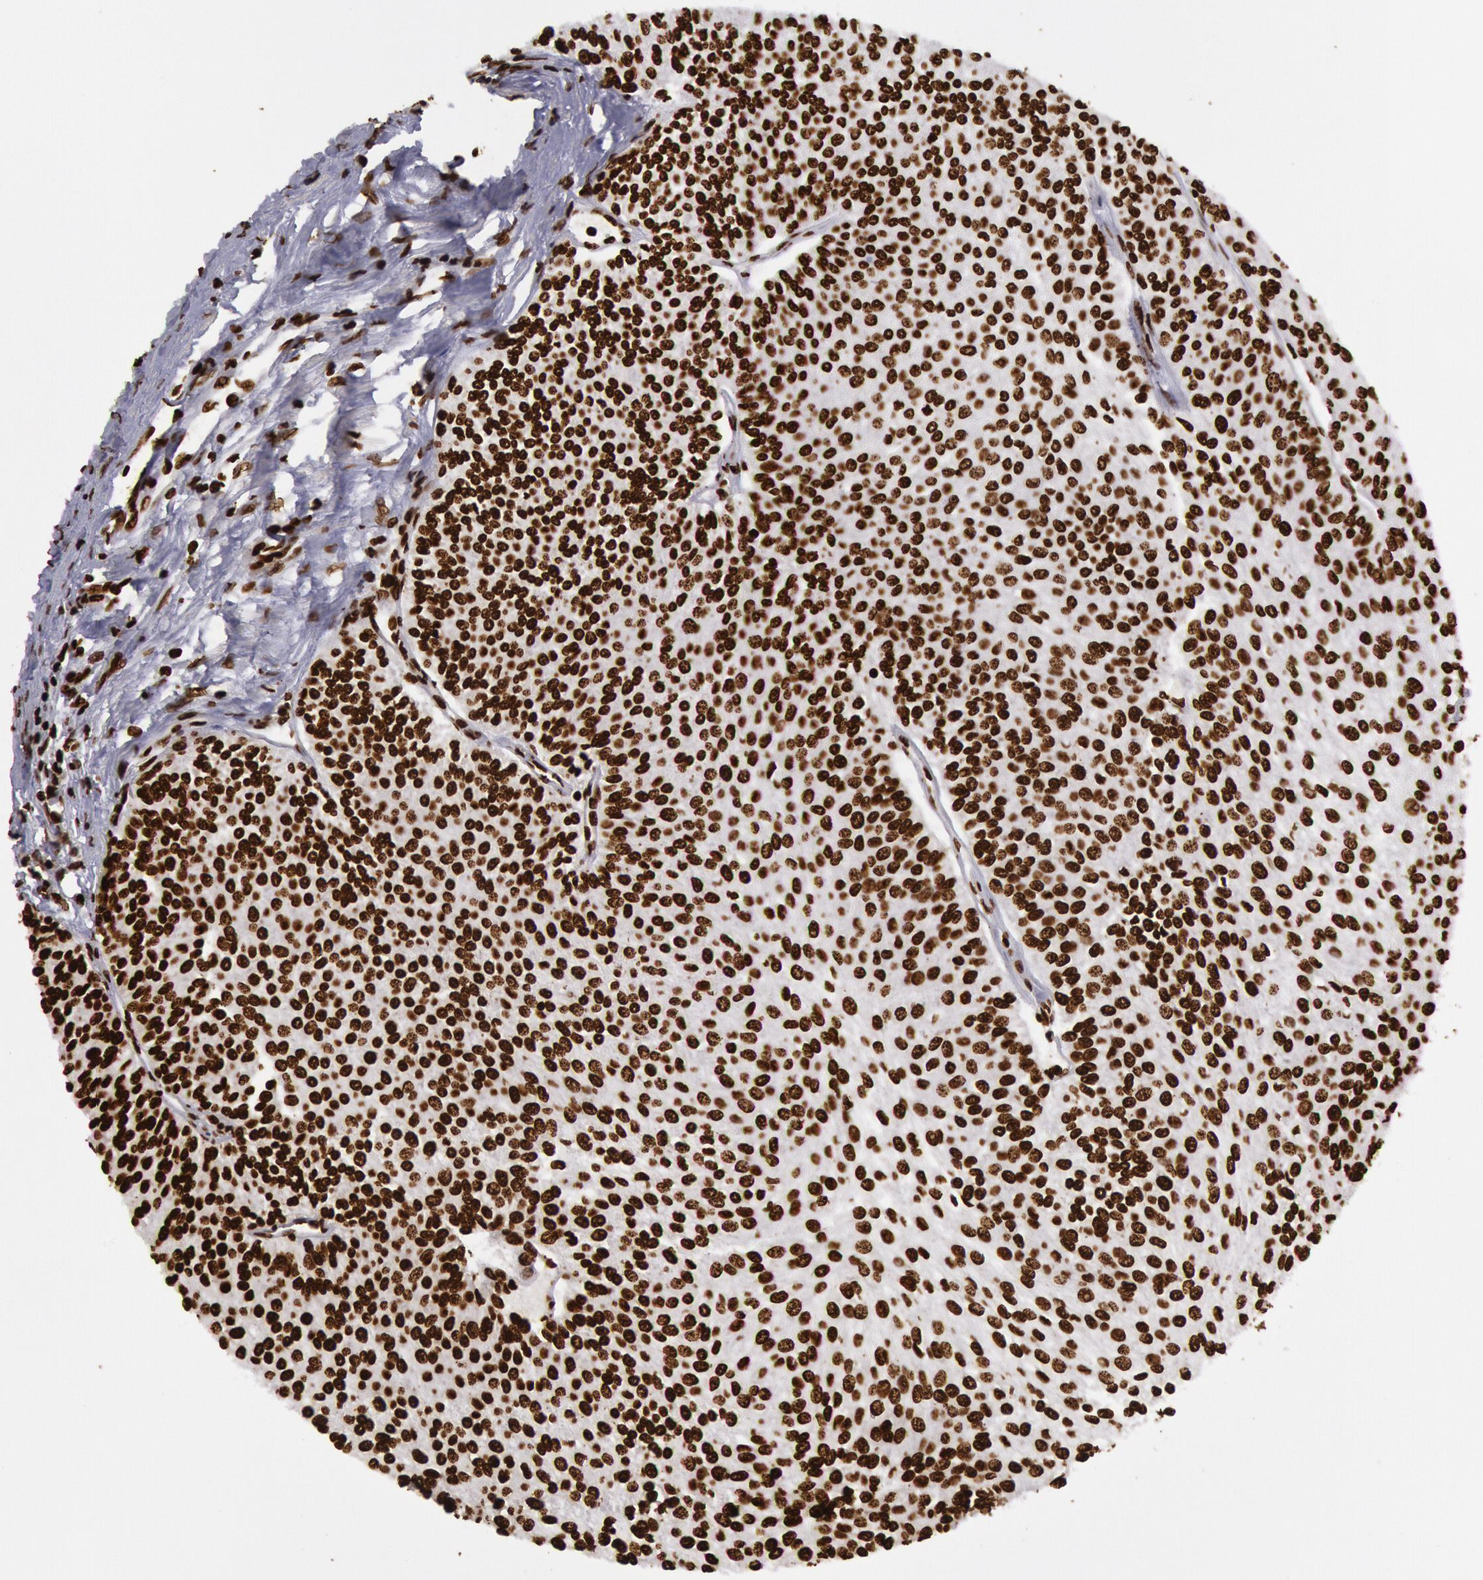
{"staining": {"intensity": "strong", "quantity": ">75%", "location": "nuclear"}, "tissue": "urothelial cancer", "cell_type": "Tumor cells", "image_type": "cancer", "snomed": [{"axis": "morphology", "description": "Urothelial carcinoma, Low grade"}, {"axis": "topography", "description": "Urinary bladder"}], "caption": "Brown immunohistochemical staining in urothelial cancer demonstrates strong nuclear positivity in about >75% of tumor cells.", "gene": "H3-4", "patient": {"sex": "female", "age": 73}}